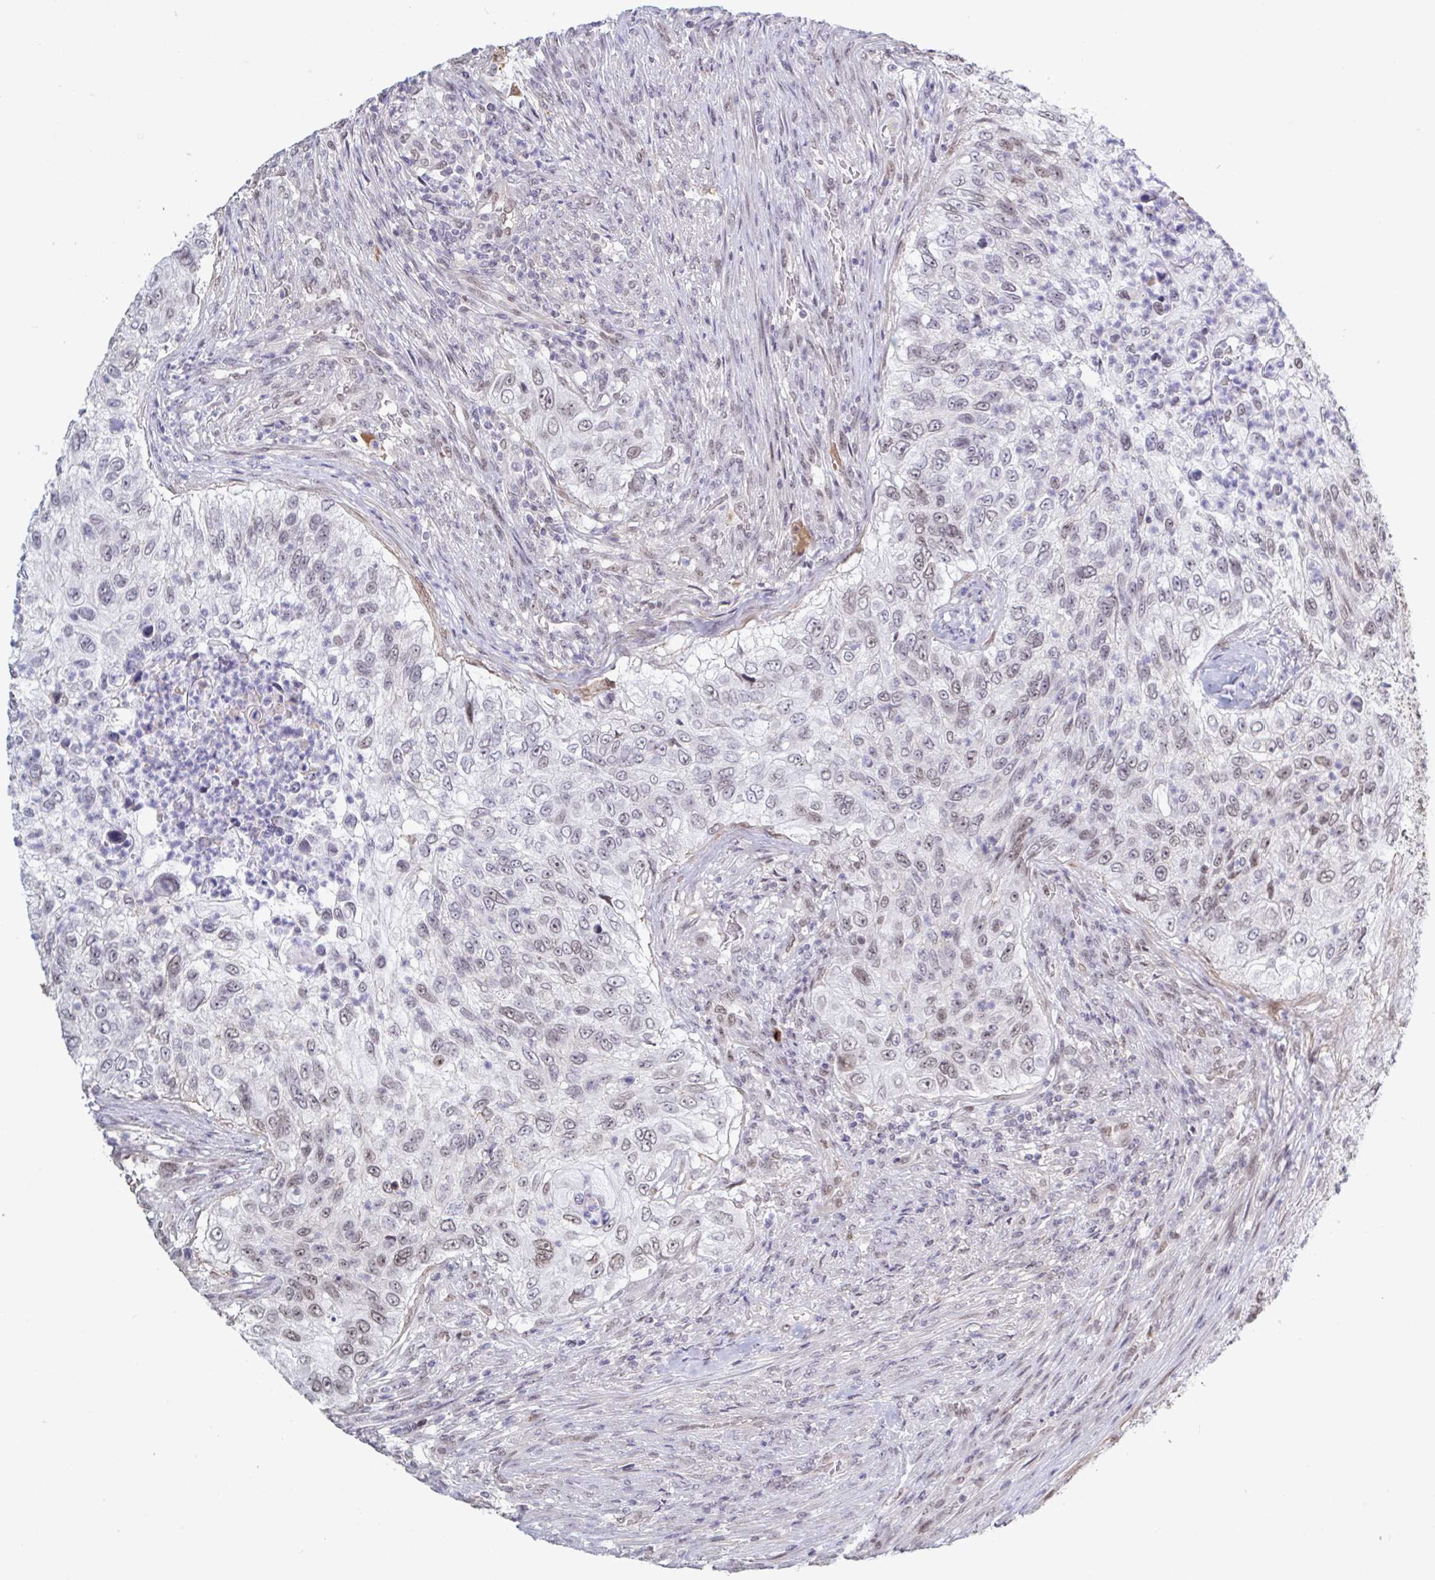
{"staining": {"intensity": "weak", "quantity": ">75%", "location": "nuclear"}, "tissue": "urothelial cancer", "cell_type": "Tumor cells", "image_type": "cancer", "snomed": [{"axis": "morphology", "description": "Urothelial carcinoma, High grade"}, {"axis": "topography", "description": "Urinary bladder"}], "caption": "Urothelial cancer tissue reveals weak nuclear positivity in about >75% of tumor cells Using DAB (3,3'-diaminobenzidine) (brown) and hematoxylin (blue) stains, captured at high magnification using brightfield microscopy.", "gene": "BCL7B", "patient": {"sex": "female", "age": 60}}